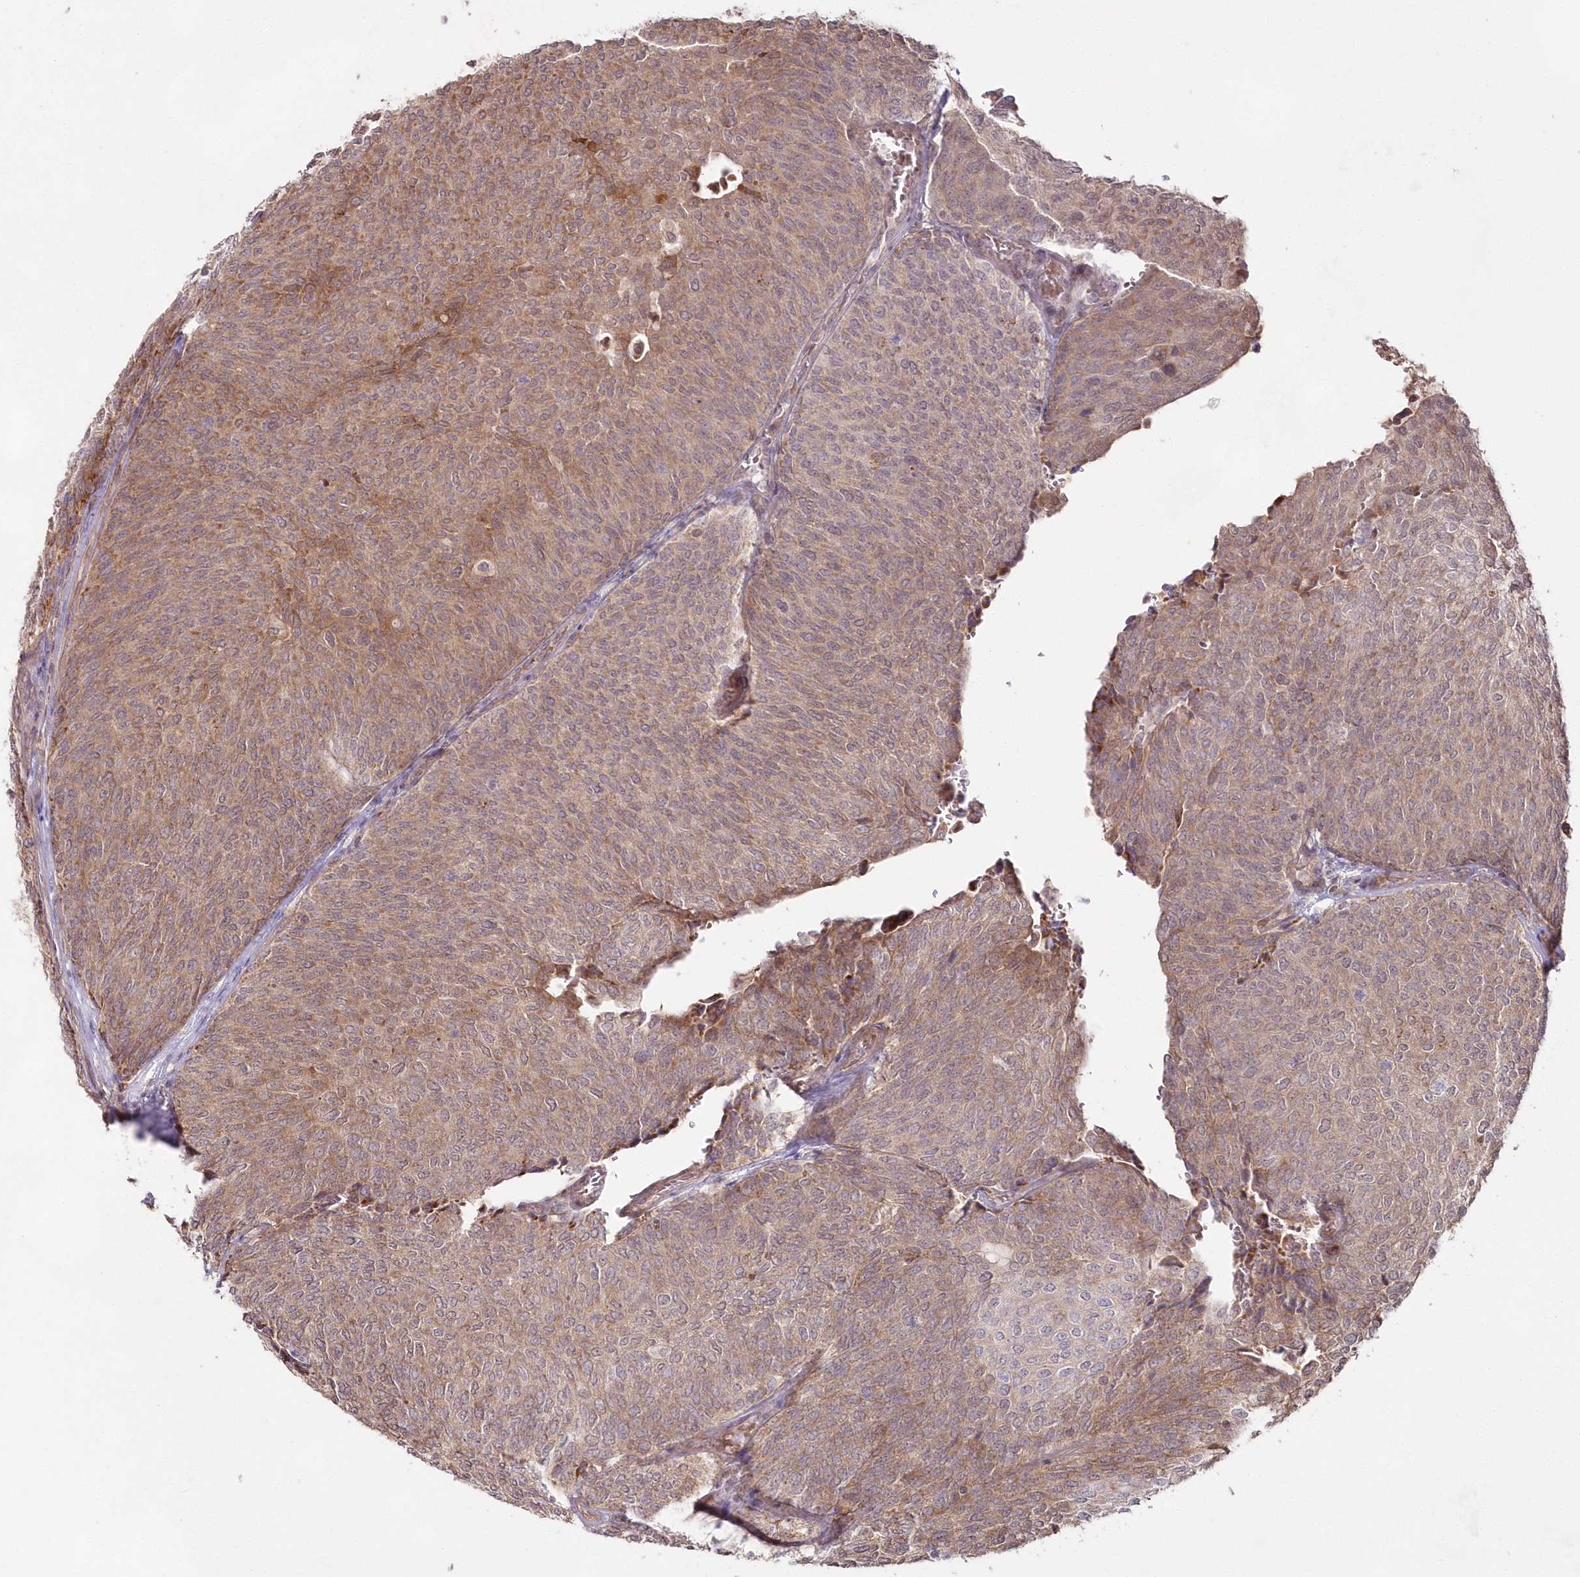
{"staining": {"intensity": "moderate", "quantity": ">75%", "location": "cytoplasmic/membranous"}, "tissue": "urothelial cancer", "cell_type": "Tumor cells", "image_type": "cancer", "snomed": [{"axis": "morphology", "description": "Urothelial carcinoma, Low grade"}, {"axis": "topography", "description": "Urinary bladder"}], "caption": "Tumor cells reveal moderate cytoplasmic/membranous positivity in approximately >75% of cells in urothelial cancer. (Stains: DAB (3,3'-diaminobenzidine) in brown, nuclei in blue, Microscopy: brightfield microscopy at high magnification).", "gene": "IMPA1", "patient": {"sex": "female", "age": 79}}